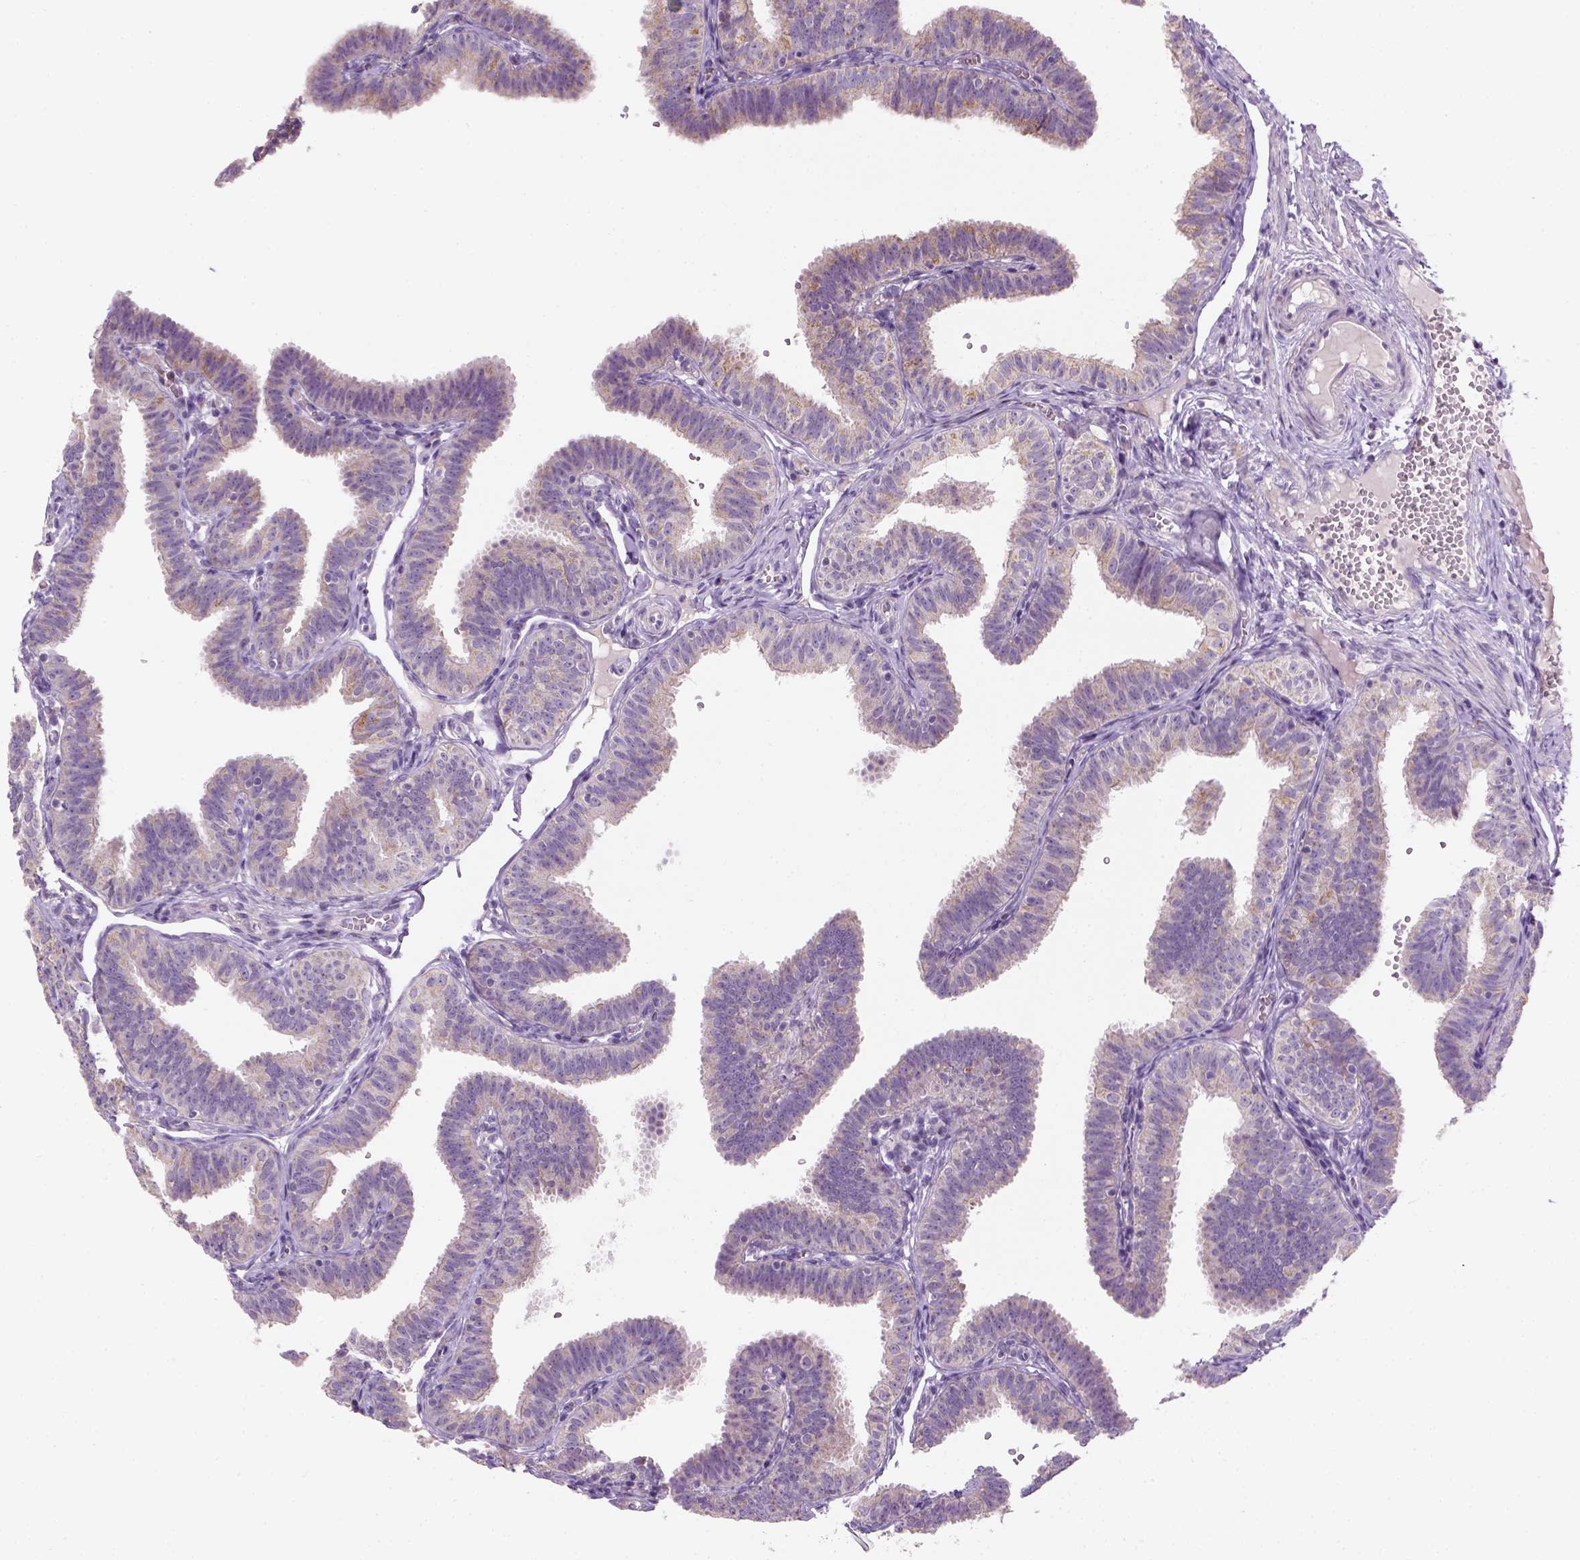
{"staining": {"intensity": "moderate", "quantity": "<25%", "location": "cytoplasmic/membranous"}, "tissue": "fallopian tube", "cell_type": "Glandular cells", "image_type": "normal", "snomed": [{"axis": "morphology", "description": "Normal tissue, NOS"}, {"axis": "topography", "description": "Fallopian tube"}], "caption": "Immunohistochemical staining of benign human fallopian tube demonstrates low levels of moderate cytoplasmic/membranous staining in about <25% of glandular cells.", "gene": "NUDT6", "patient": {"sex": "female", "age": 25}}